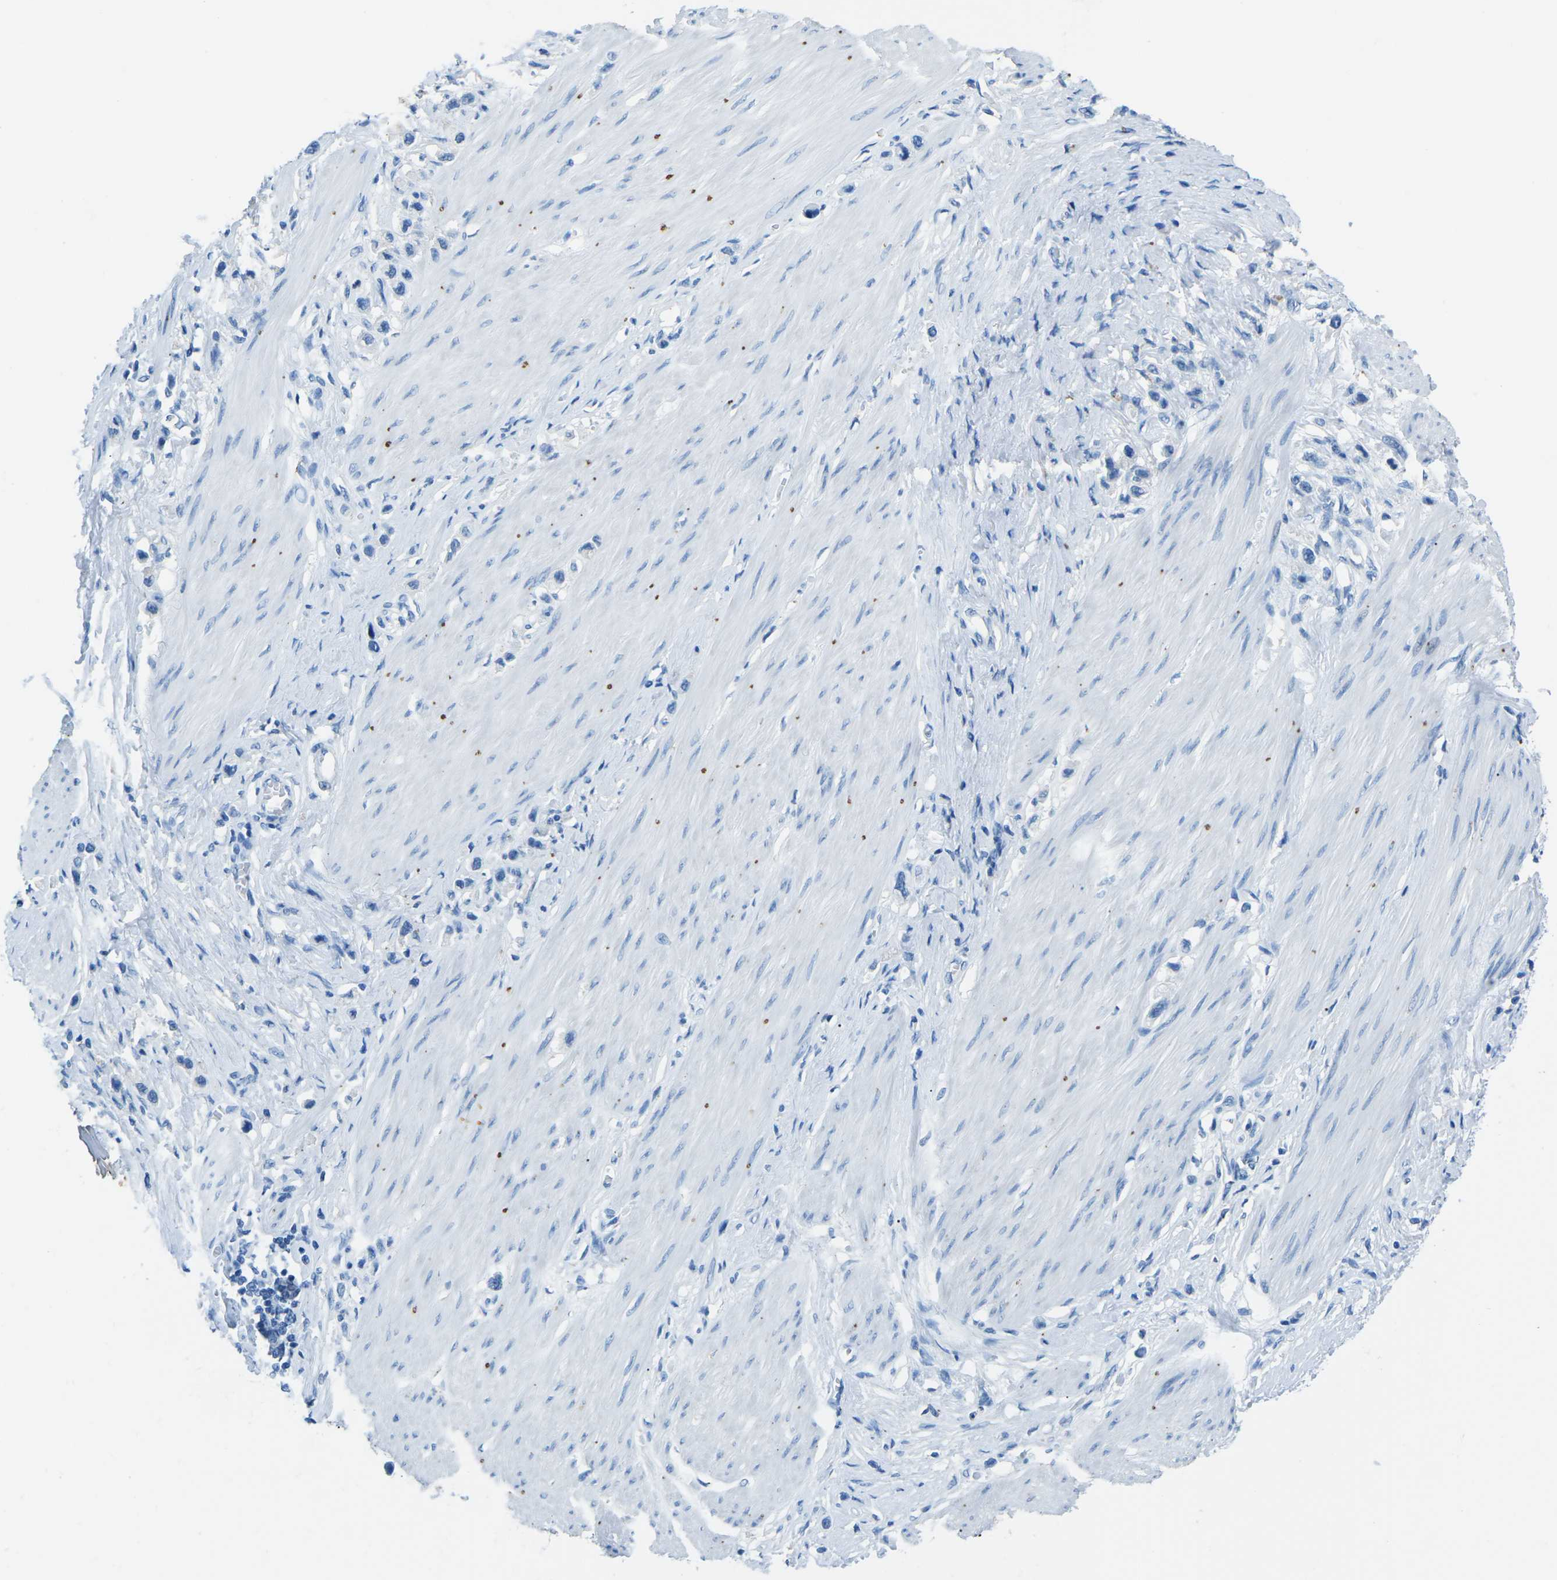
{"staining": {"intensity": "negative", "quantity": "none", "location": "none"}, "tissue": "stomach cancer", "cell_type": "Tumor cells", "image_type": "cancer", "snomed": [{"axis": "morphology", "description": "Adenocarcinoma, NOS"}, {"axis": "topography", "description": "Stomach"}], "caption": "The micrograph shows no staining of tumor cells in stomach adenocarcinoma. (Brightfield microscopy of DAB immunohistochemistry at high magnification).", "gene": "MYH8", "patient": {"sex": "female", "age": 65}}